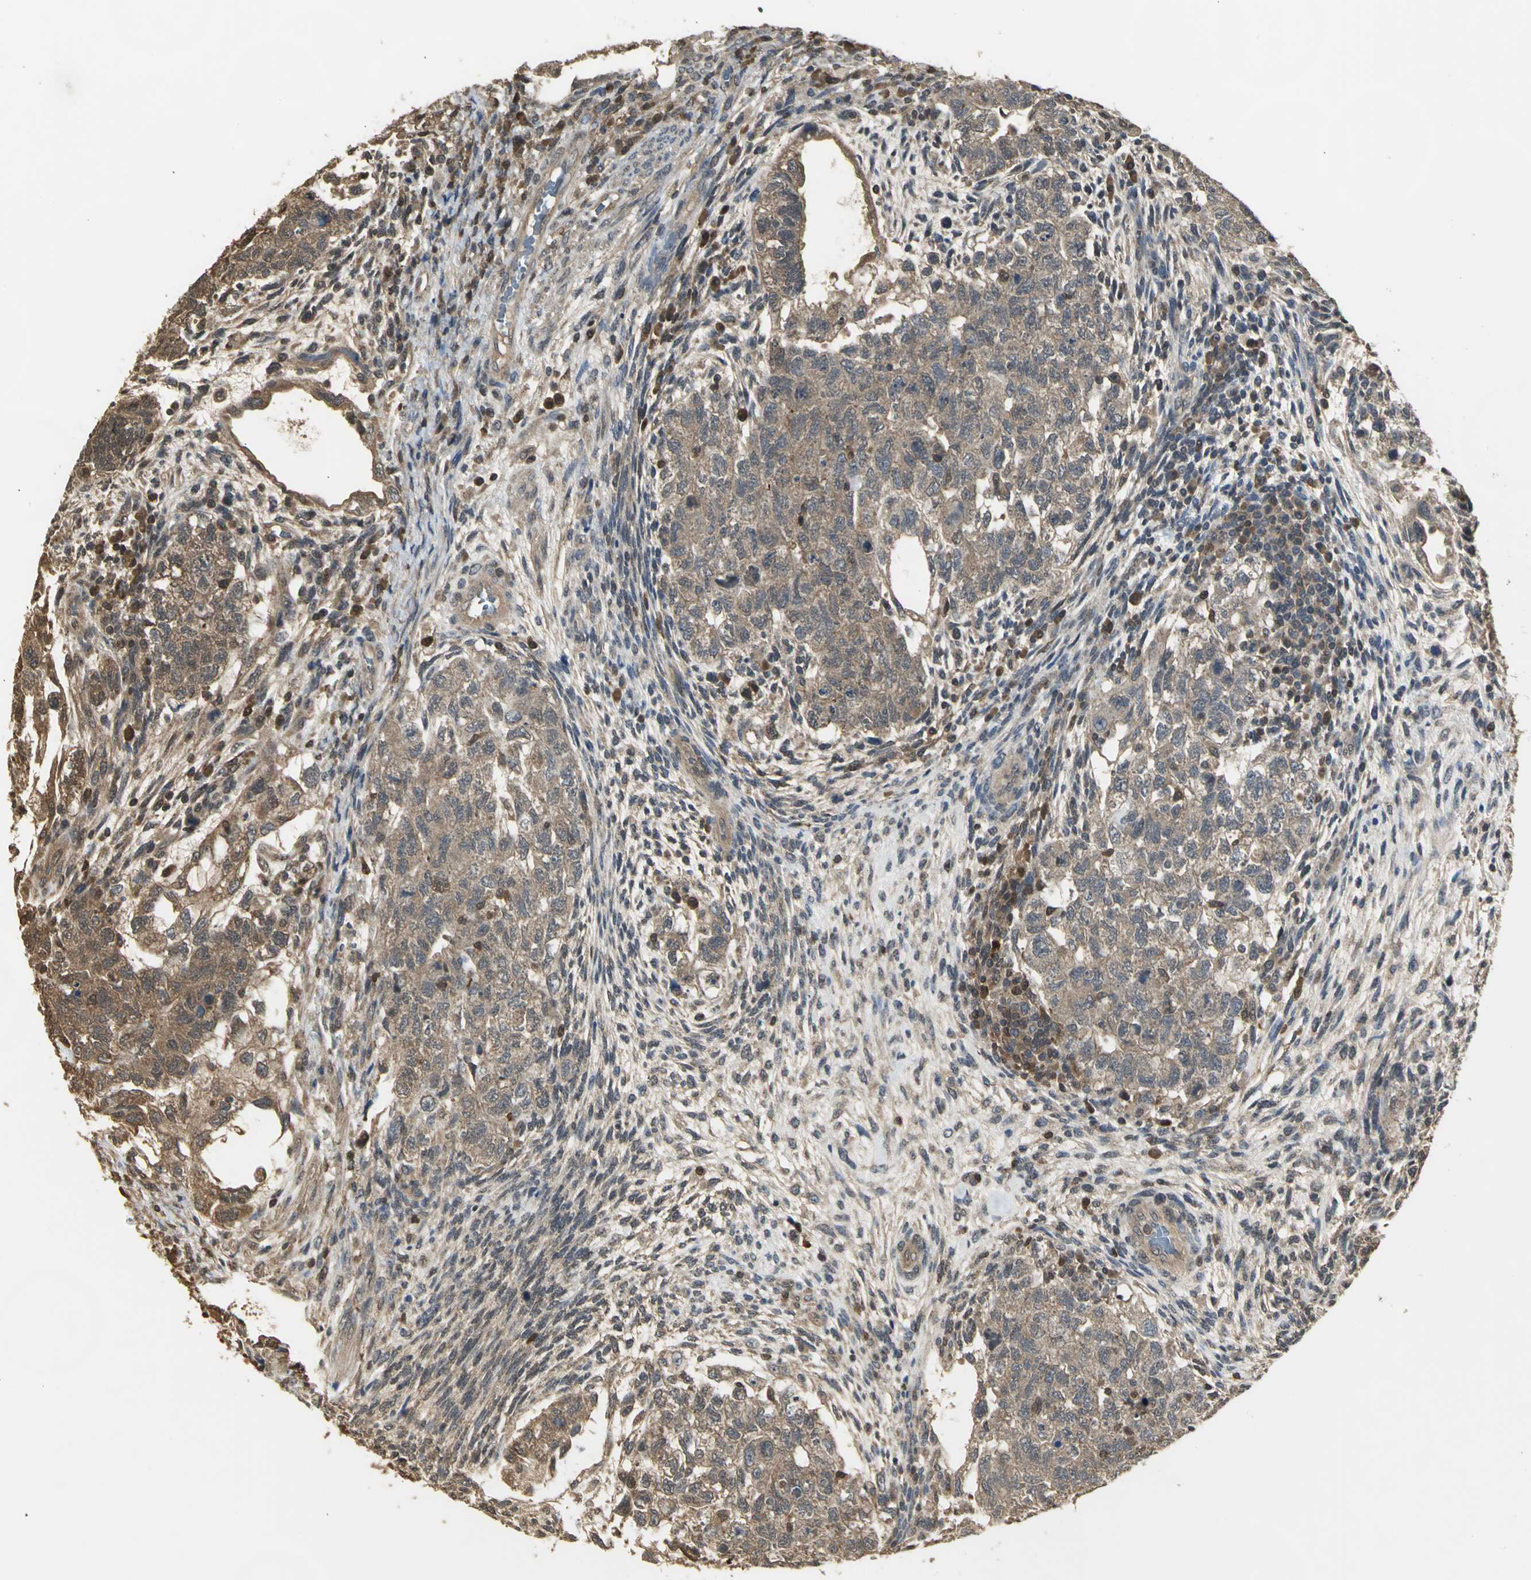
{"staining": {"intensity": "moderate", "quantity": ">75%", "location": "cytoplasmic/membranous"}, "tissue": "testis cancer", "cell_type": "Tumor cells", "image_type": "cancer", "snomed": [{"axis": "morphology", "description": "Normal tissue, NOS"}, {"axis": "morphology", "description": "Carcinoma, Embryonal, NOS"}, {"axis": "topography", "description": "Testis"}], "caption": "IHC staining of testis cancer (embryonal carcinoma), which demonstrates medium levels of moderate cytoplasmic/membranous staining in approximately >75% of tumor cells indicating moderate cytoplasmic/membranous protein expression. The staining was performed using DAB (brown) for protein detection and nuclei were counterstained in hematoxylin (blue).", "gene": "PARK7", "patient": {"sex": "male", "age": 36}}